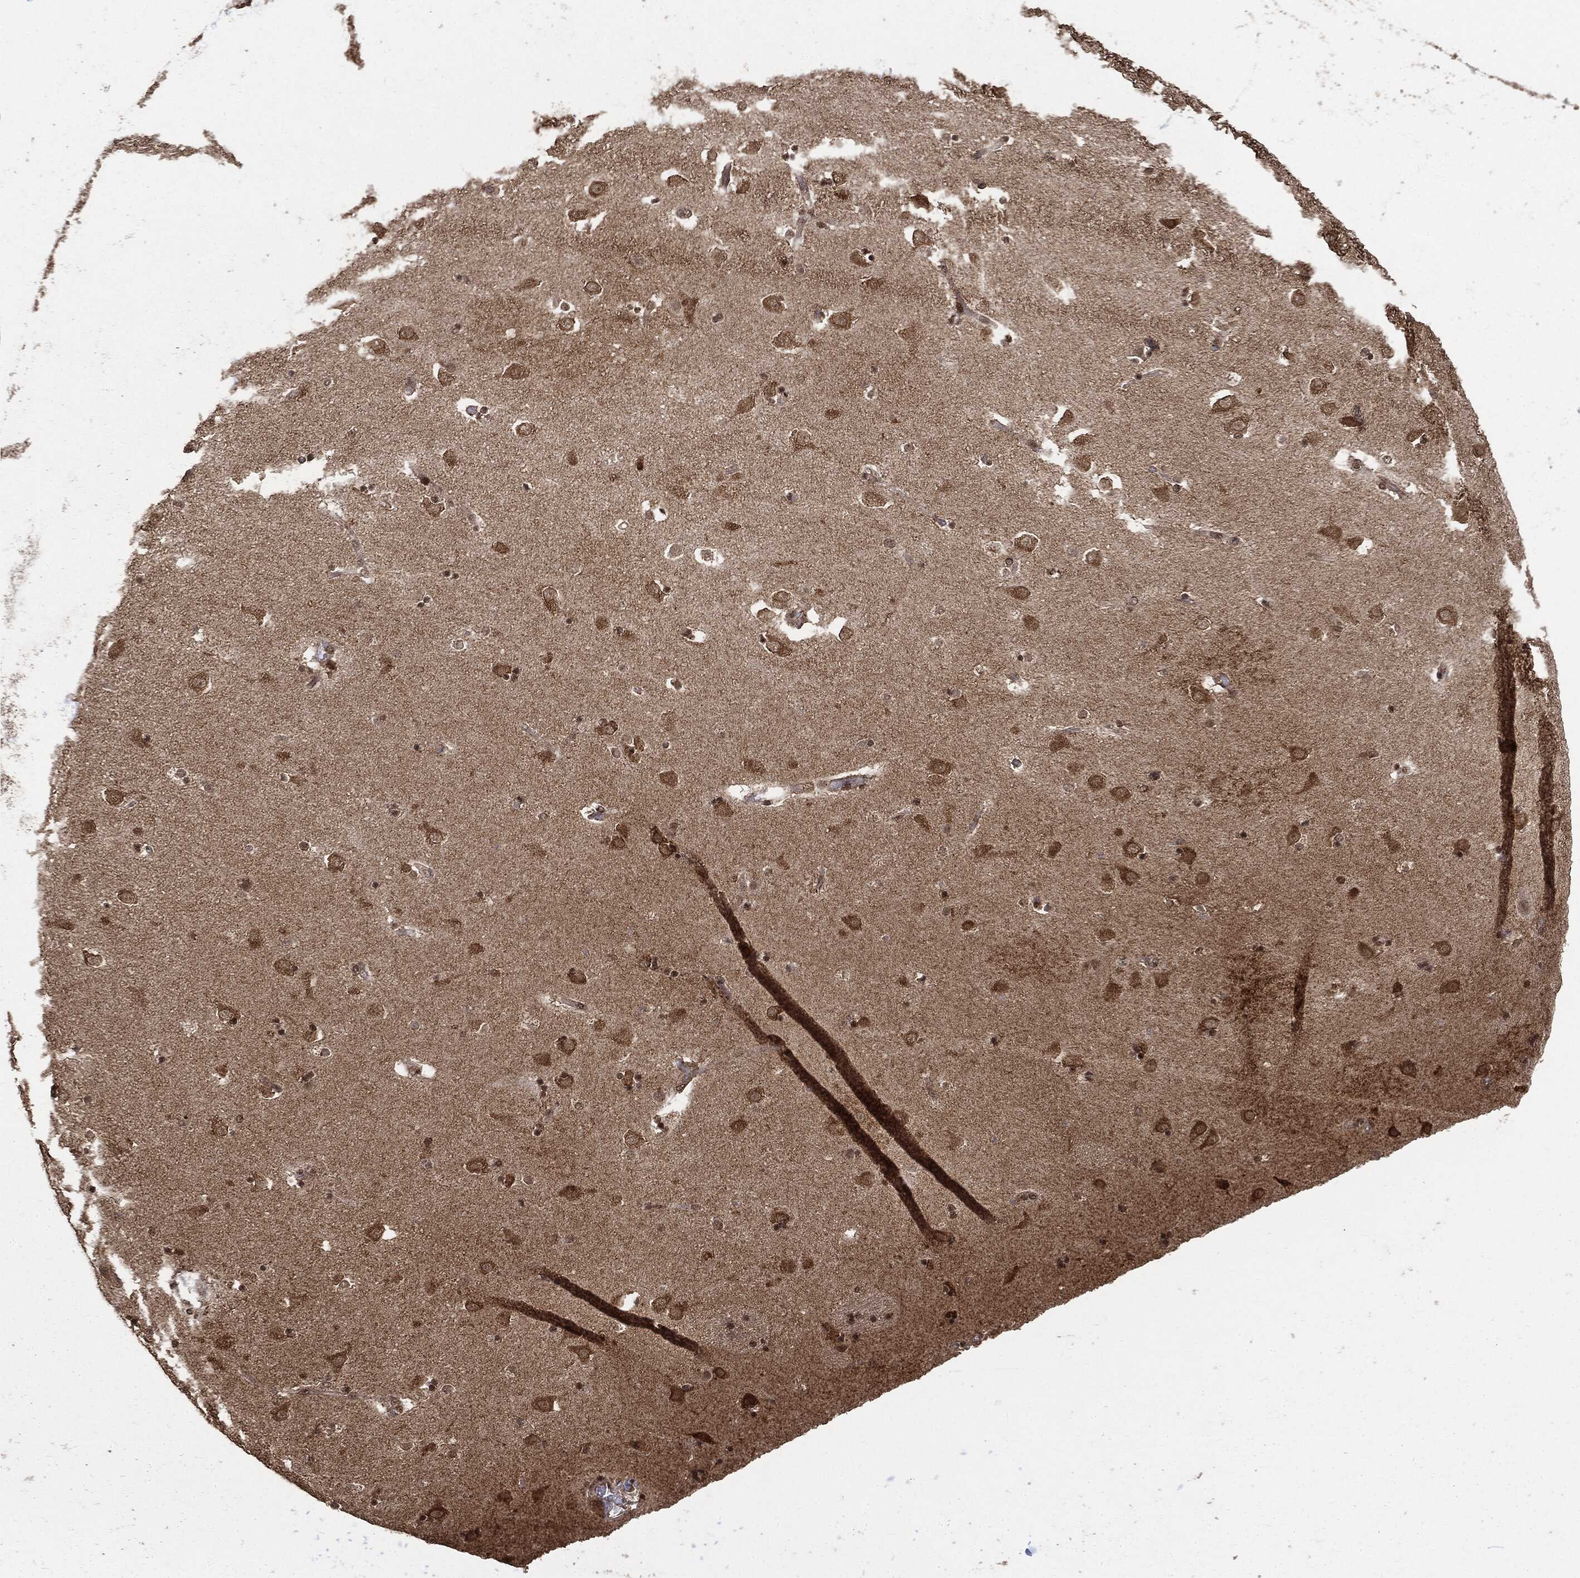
{"staining": {"intensity": "moderate", "quantity": ">75%", "location": "nuclear"}, "tissue": "caudate", "cell_type": "Glial cells", "image_type": "normal", "snomed": [{"axis": "morphology", "description": "Normal tissue, NOS"}, {"axis": "topography", "description": "Lateral ventricle wall"}], "caption": "Immunohistochemistry image of benign caudate stained for a protein (brown), which demonstrates medium levels of moderate nuclear expression in approximately >75% of glial cells.", "gene": "CTDP1", "patient": {"sex": "male", "age": 51}}